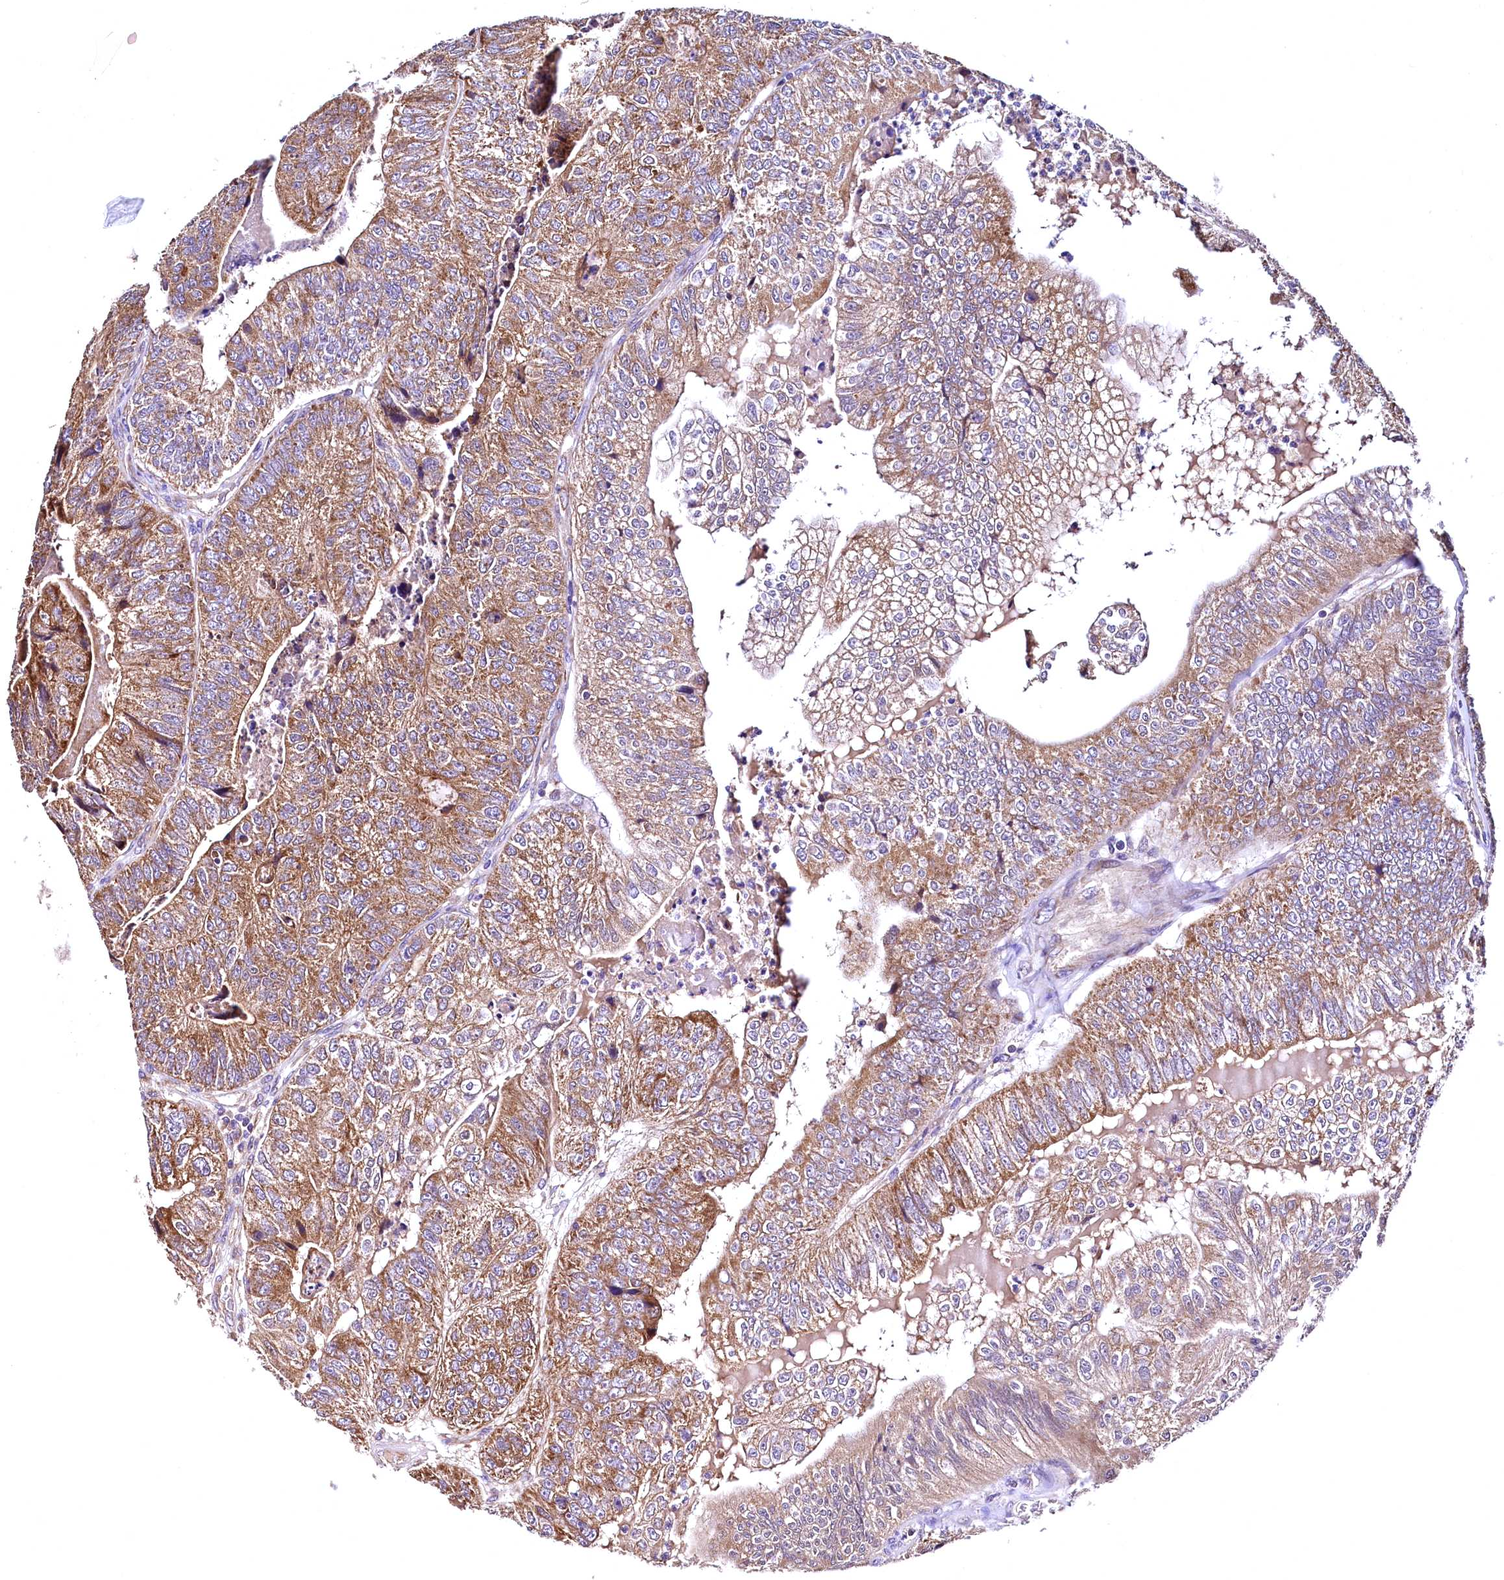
{"staining": {"intensity": "moderate", "quantity": ">75%", "location": "cytoplasmic/membranous"}, "tissue": "colorectal cancer", "cell_type": "Tumor cells", "image_type": "cancer", "snomed": [{"axis": "morphology", "description": "Adenocarcinoma, NOS"}, {"axis": "topography", "description": "Colon"}], "caption": "Immunohistochemical staining of adenocarcinoma (colorectal) displays medium levels of moderate cytoplasmic/membranous expression in approximately >75% of tumor cells.", "gene": "MRPL57", "patient": {"sex": "female", "age": 67}}